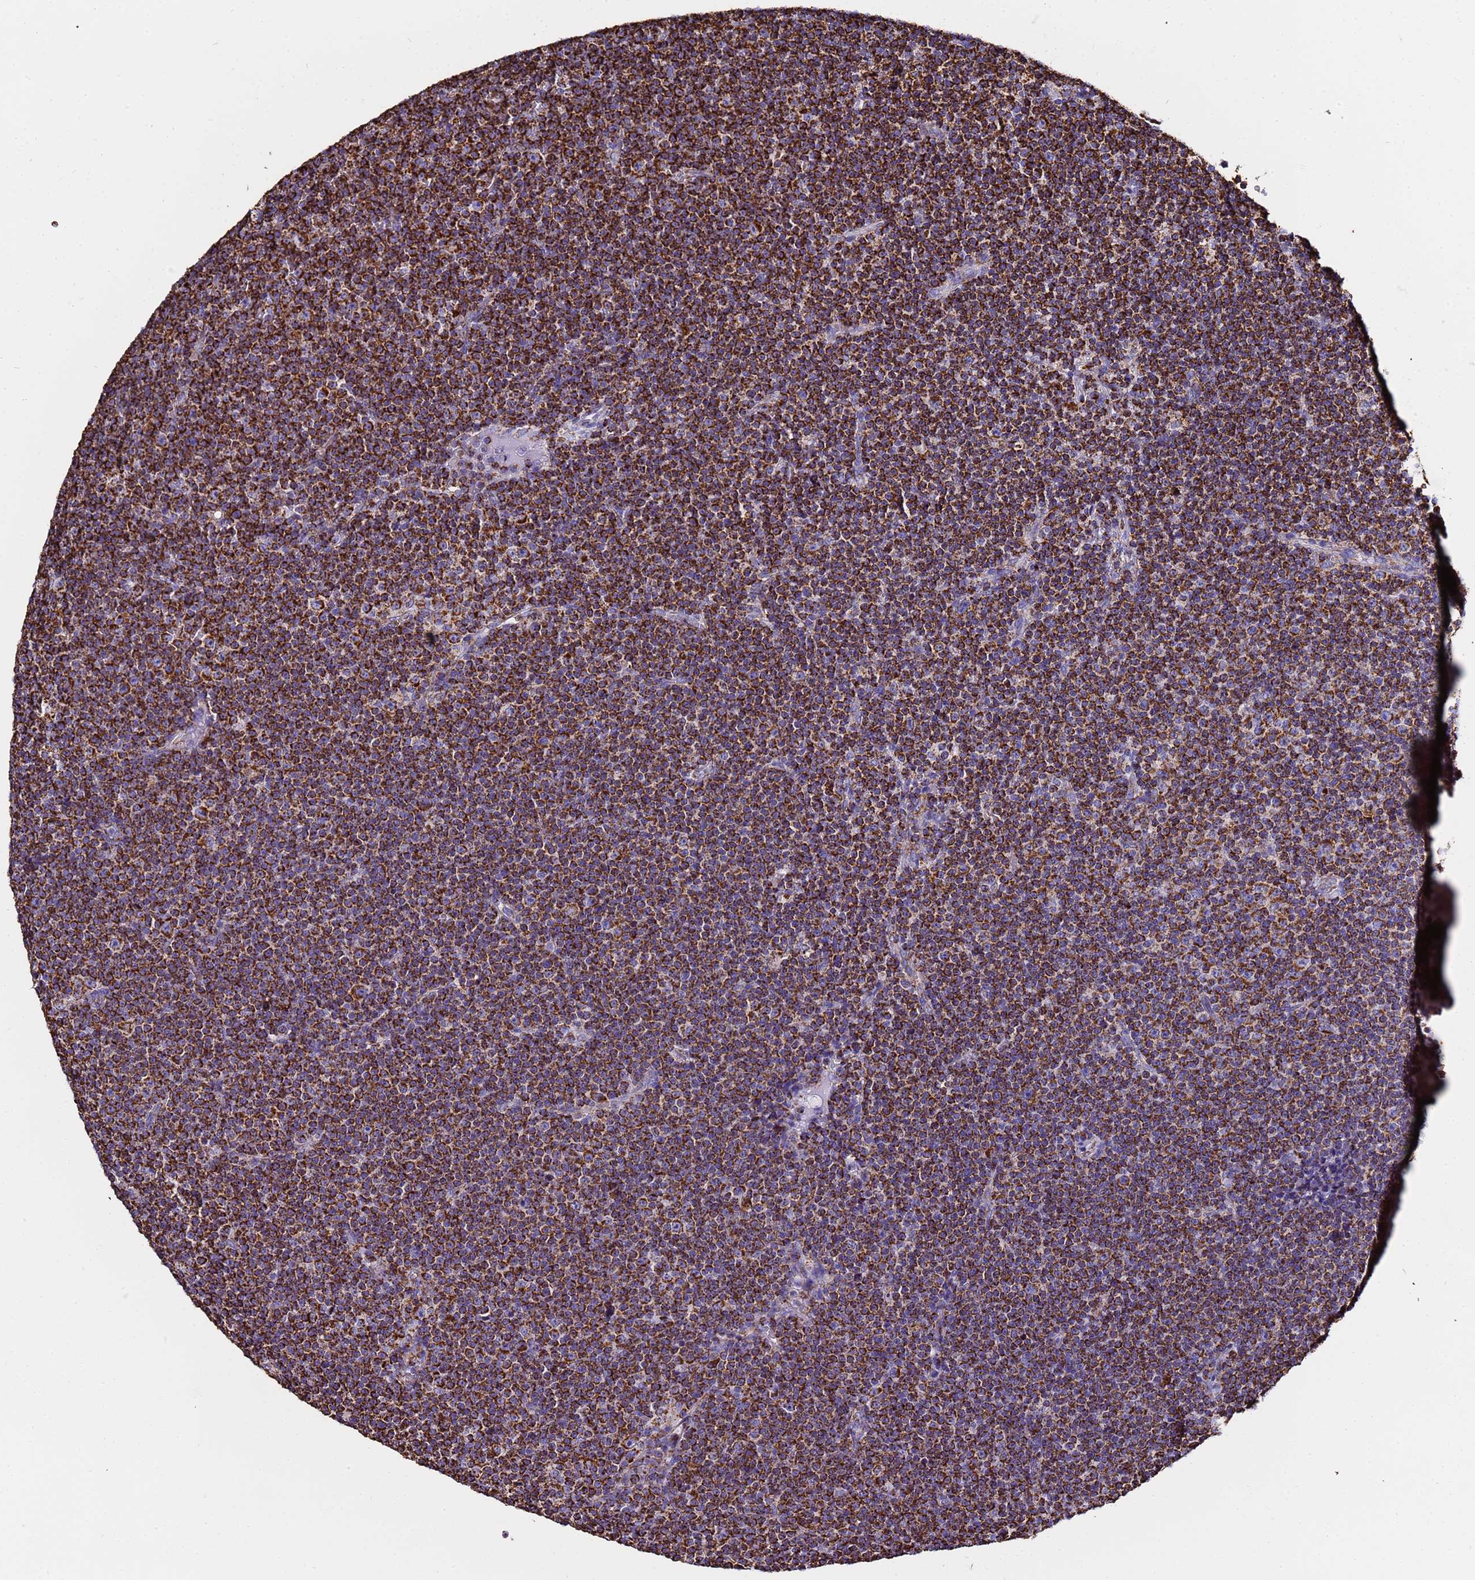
{"staining": {"intensity": "strong", "quantity": ">75%", "location": "cytoplasmic/membranous"}, "tissue": "lymphoma", "cell_type": "Tumor cells", "image_type": "cancer", "snomed": [{"axis": "morphology", "description": "Malignant lymphoma, non-Hodgkin's type, Low grade"}, {"axis": "topography", "description": "Lymph node"}], "caption": "Immunohistochemistry (IHC) micrograph of neoplastic tissue: malignant lymphoma, non-Hodgkin's type (low-grade) stained using immunohistochemistry reveals high levels of strong protein expression localized specifically in the cytoplasmic/membranous of tumor cells, appearing as a cytoplasmic/membranous brown color.", "gene": "PHB2", "patient": {"sex": "female", "age": 67}}